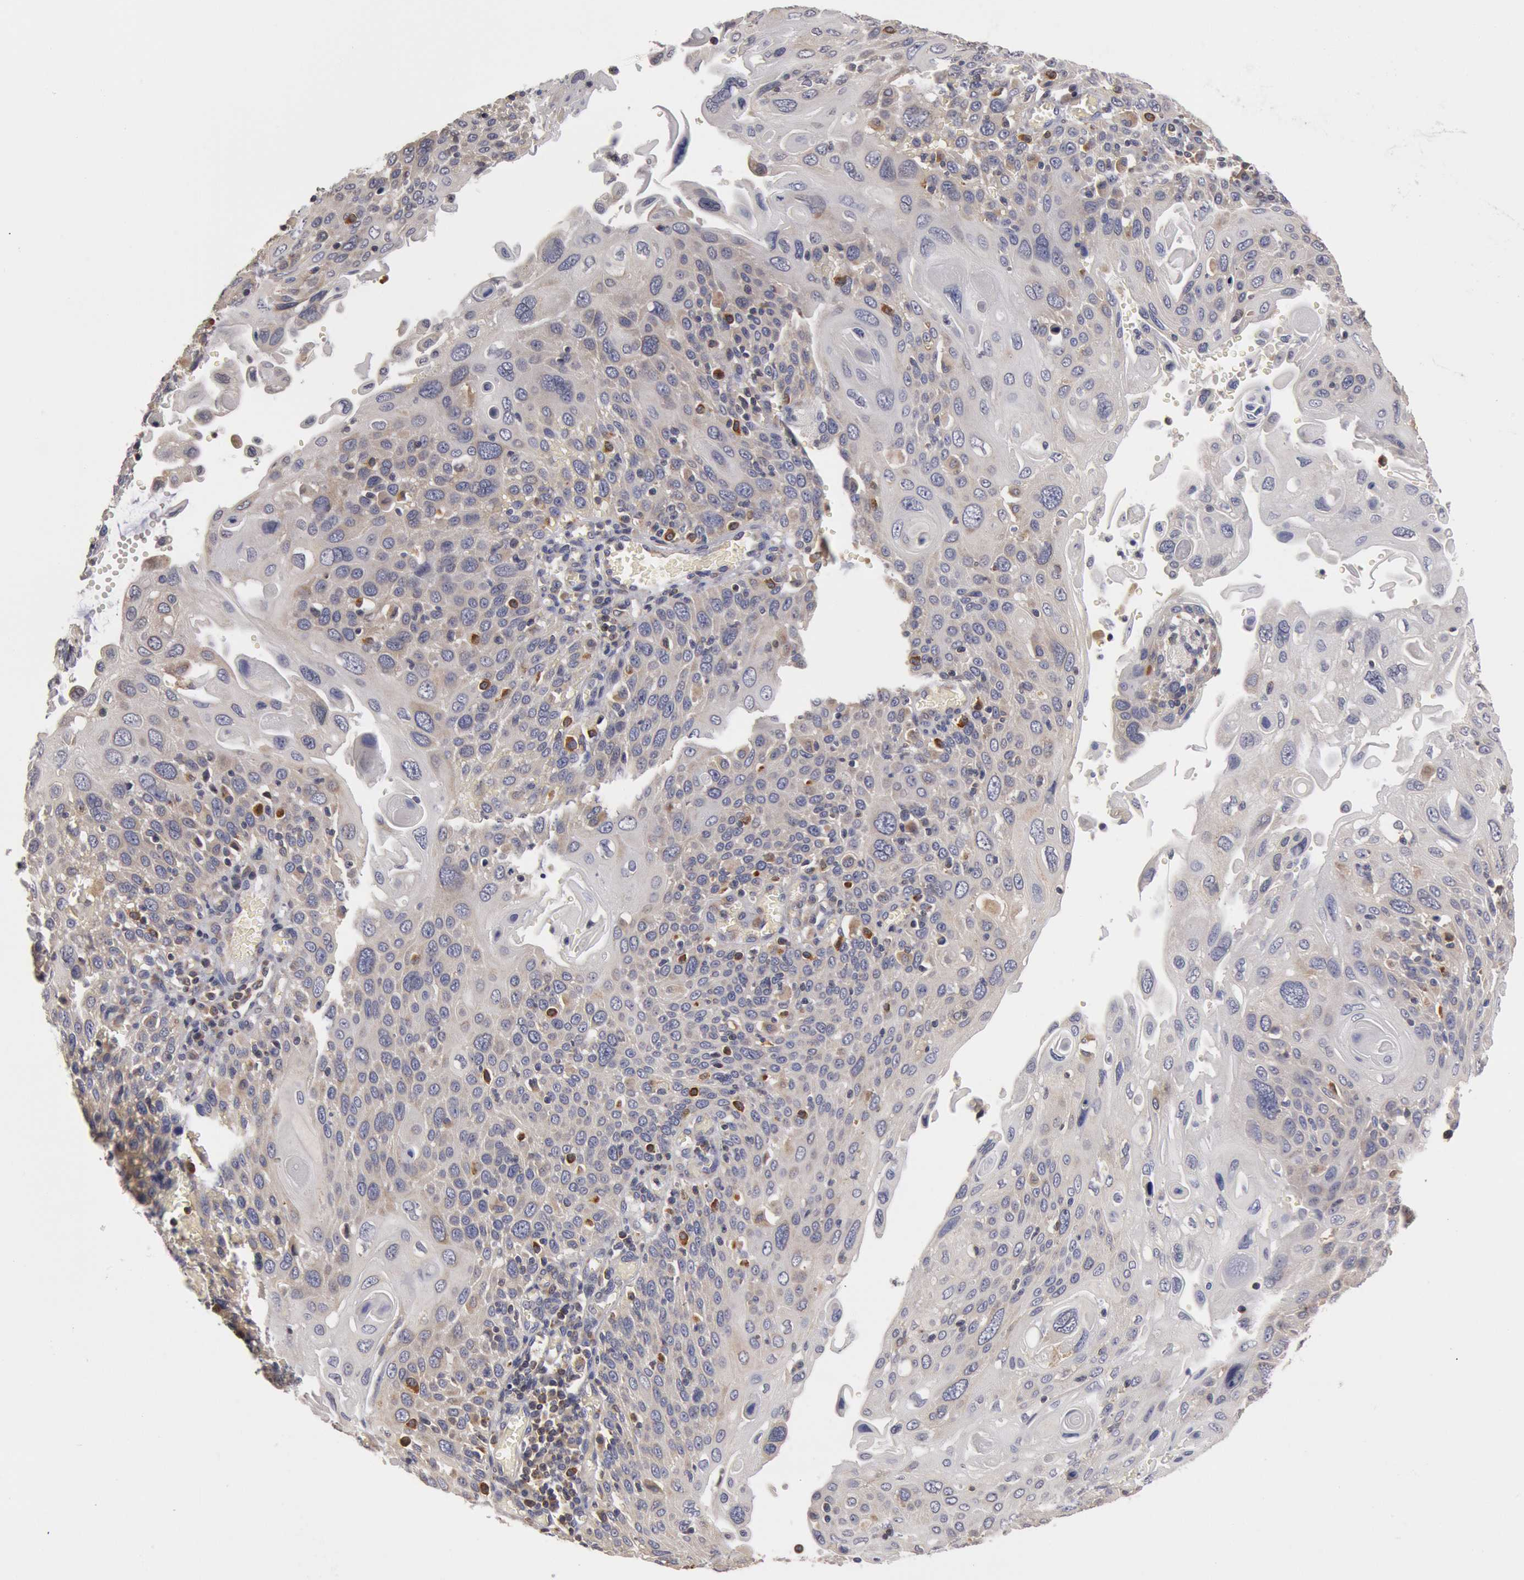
{"staining": {"intensity": "negative", "quantity": "none", "location": "none"}, "tissue": "cervical cancer", "cell_type": "Tumor cells", "image_type": "cancer", "snomed": [{"axis": "morphology", "description": "Squamous cell carcinoma, NOS"}, {"axis": "topography", "description": "Cervix"}], "caption": "This is an immunohistochemistry histopathology image of squamous cell carcinoma (cervical). There is no staining in tumor cells.", "gene": "OSBPL8", "patient": {"sex": "female", "age": 54}}